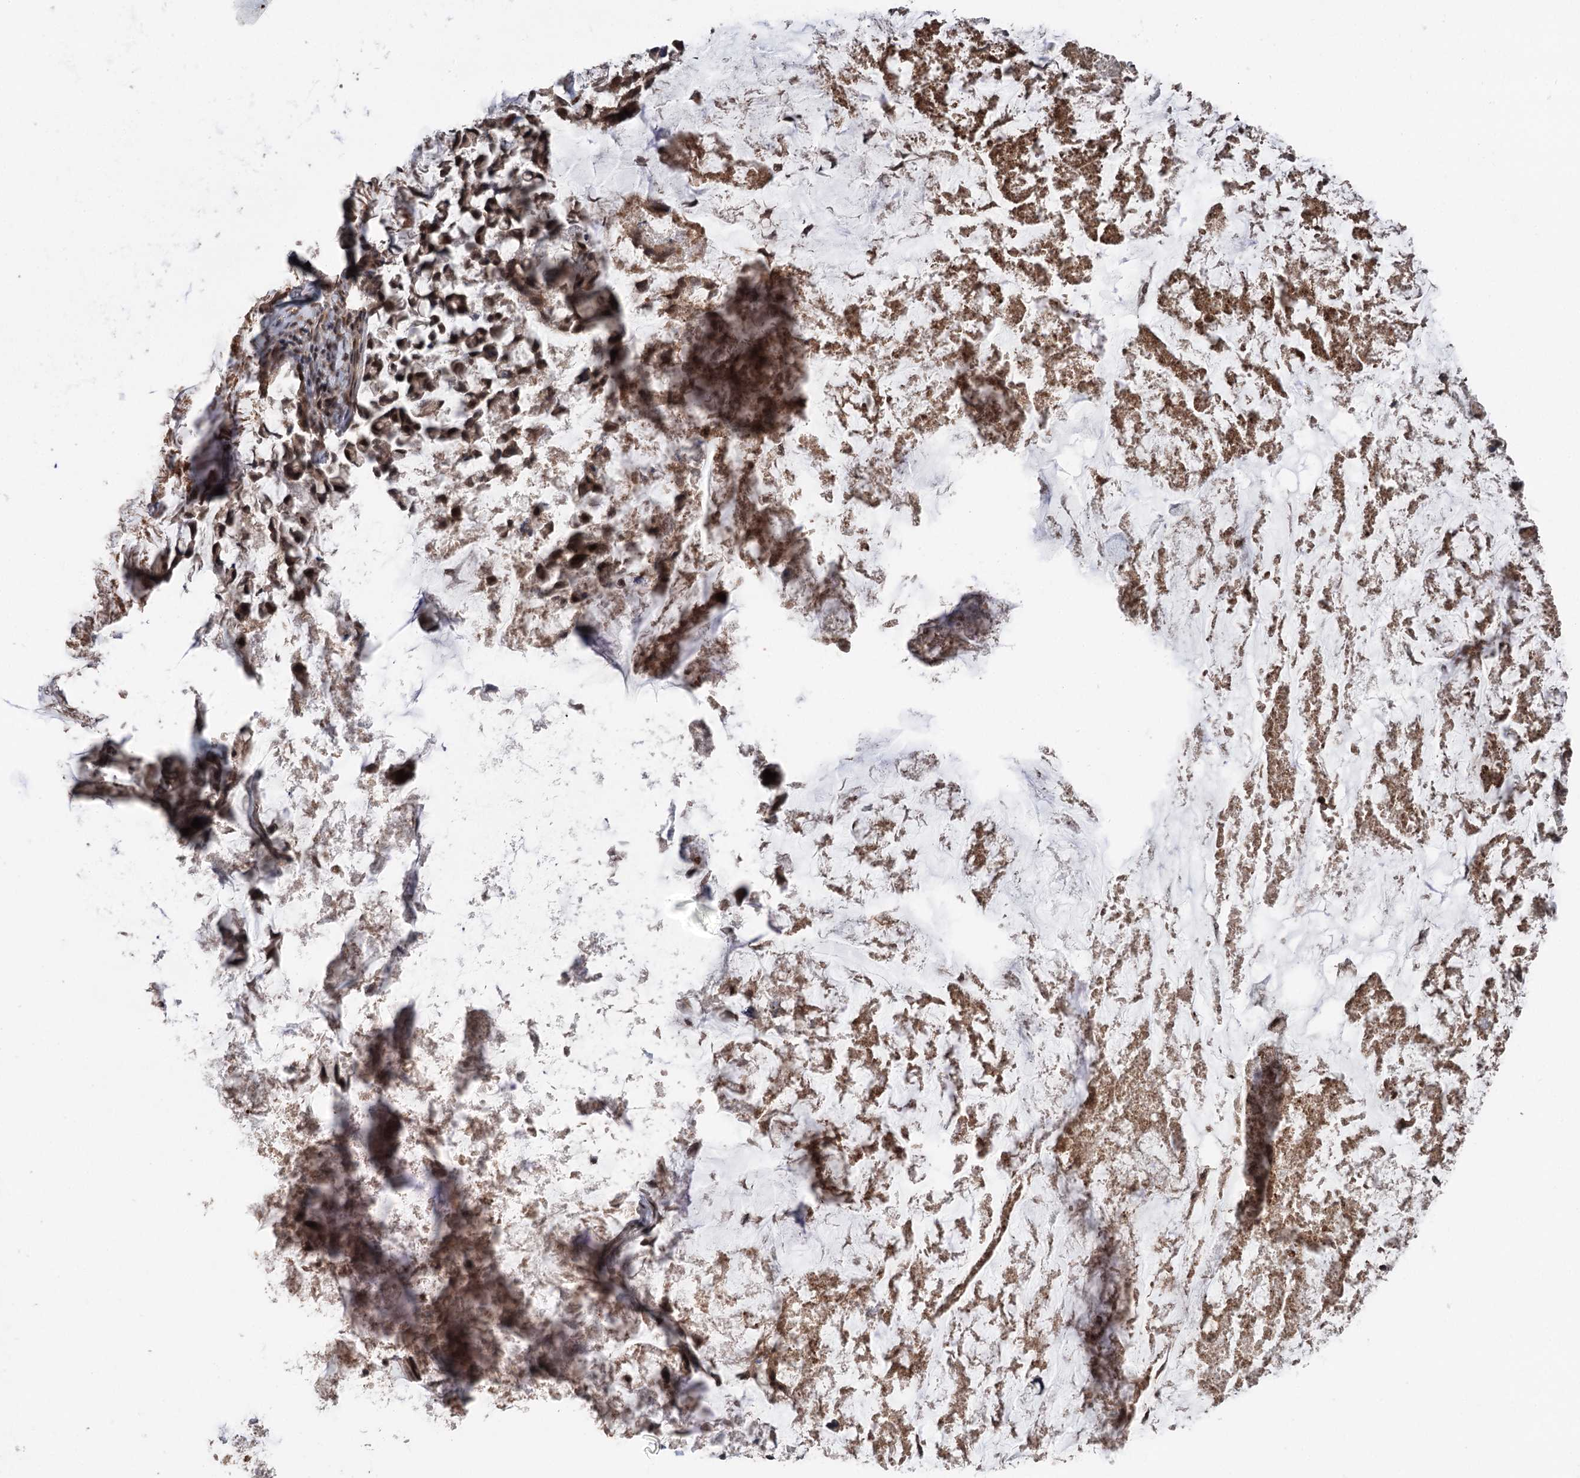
{"staining": {"intensity": "moderate", "quantity": ">75%", "location": "cytoplasmic/membranous,nuclear"}, "tissue": "stomach cancer", "cell_type": "Tumor cells", "image_type": "cancer", "snomed": [{"axis": "morphology", "description": "Adenocarcinoma, NOS"}, {"axis": "topography", "description": "Stomach, lower"}], "caption": "Moderate cytoplasmic/membranous and nuclear staining is appreciated in about >75% of tumor cells in stomach cancer. (DAB IHC, brown staining for protein, blue staining for nuclei).", "gene": "CCSER2", "patient": {"sex": "male", "age": 67}}